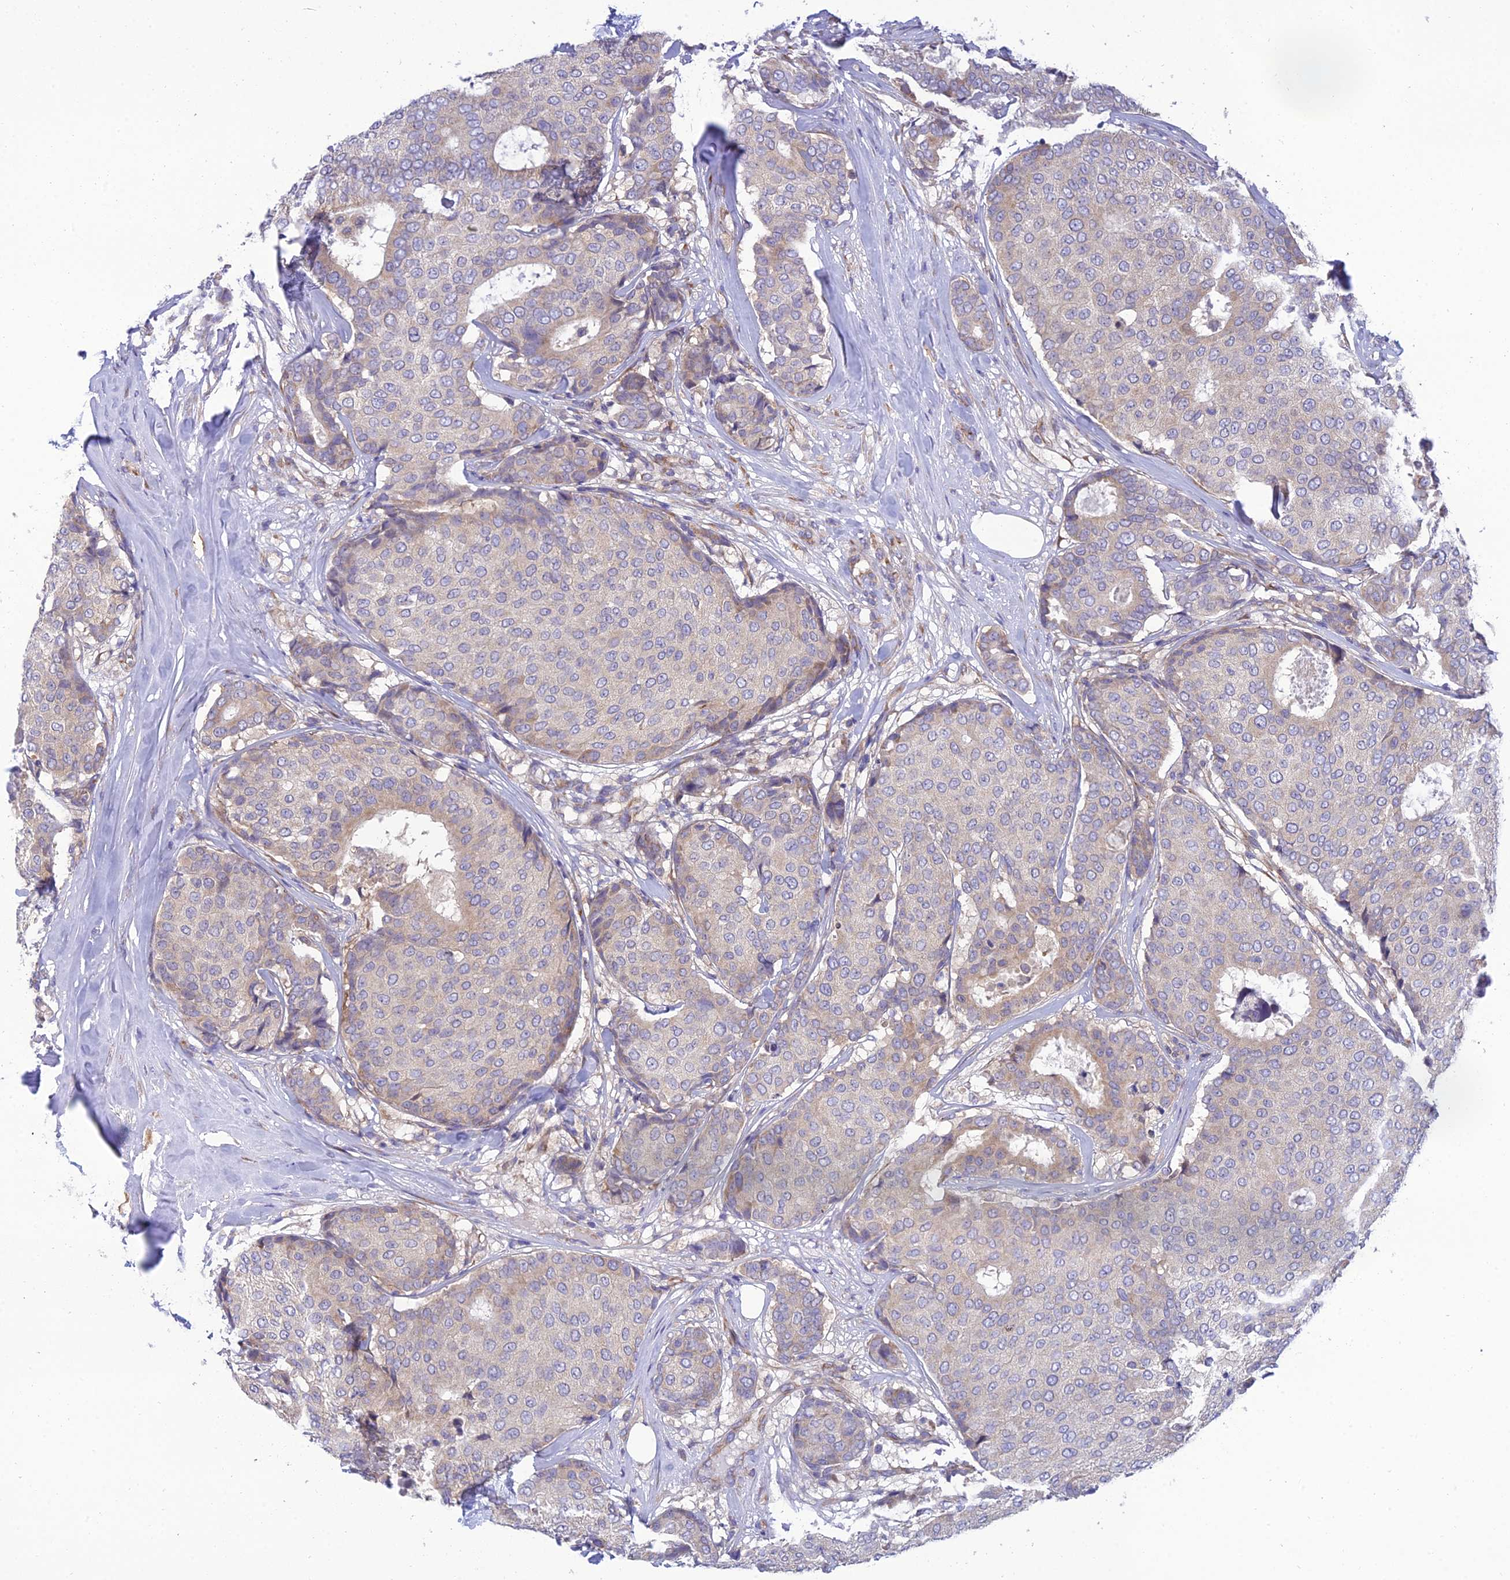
{"staining": {"intensity": "weak", "quantity": "<25%", "location": "cytoplasmic/membranous"}, "tissue": "breast cancer", "cell_type": "Tumor cells", "image_type": "cancer", "snomed": [{"axis": "morphology", "description": "Duct carcinoma"}, {"axis": "topography", "description": "Breast"}], "caption": "Tumor cells are negative for protein expression in human infiltrating ductal carcinoma (breast).", "gene": "CLCN7", "patient": {"sex": "female", "age": 75}}